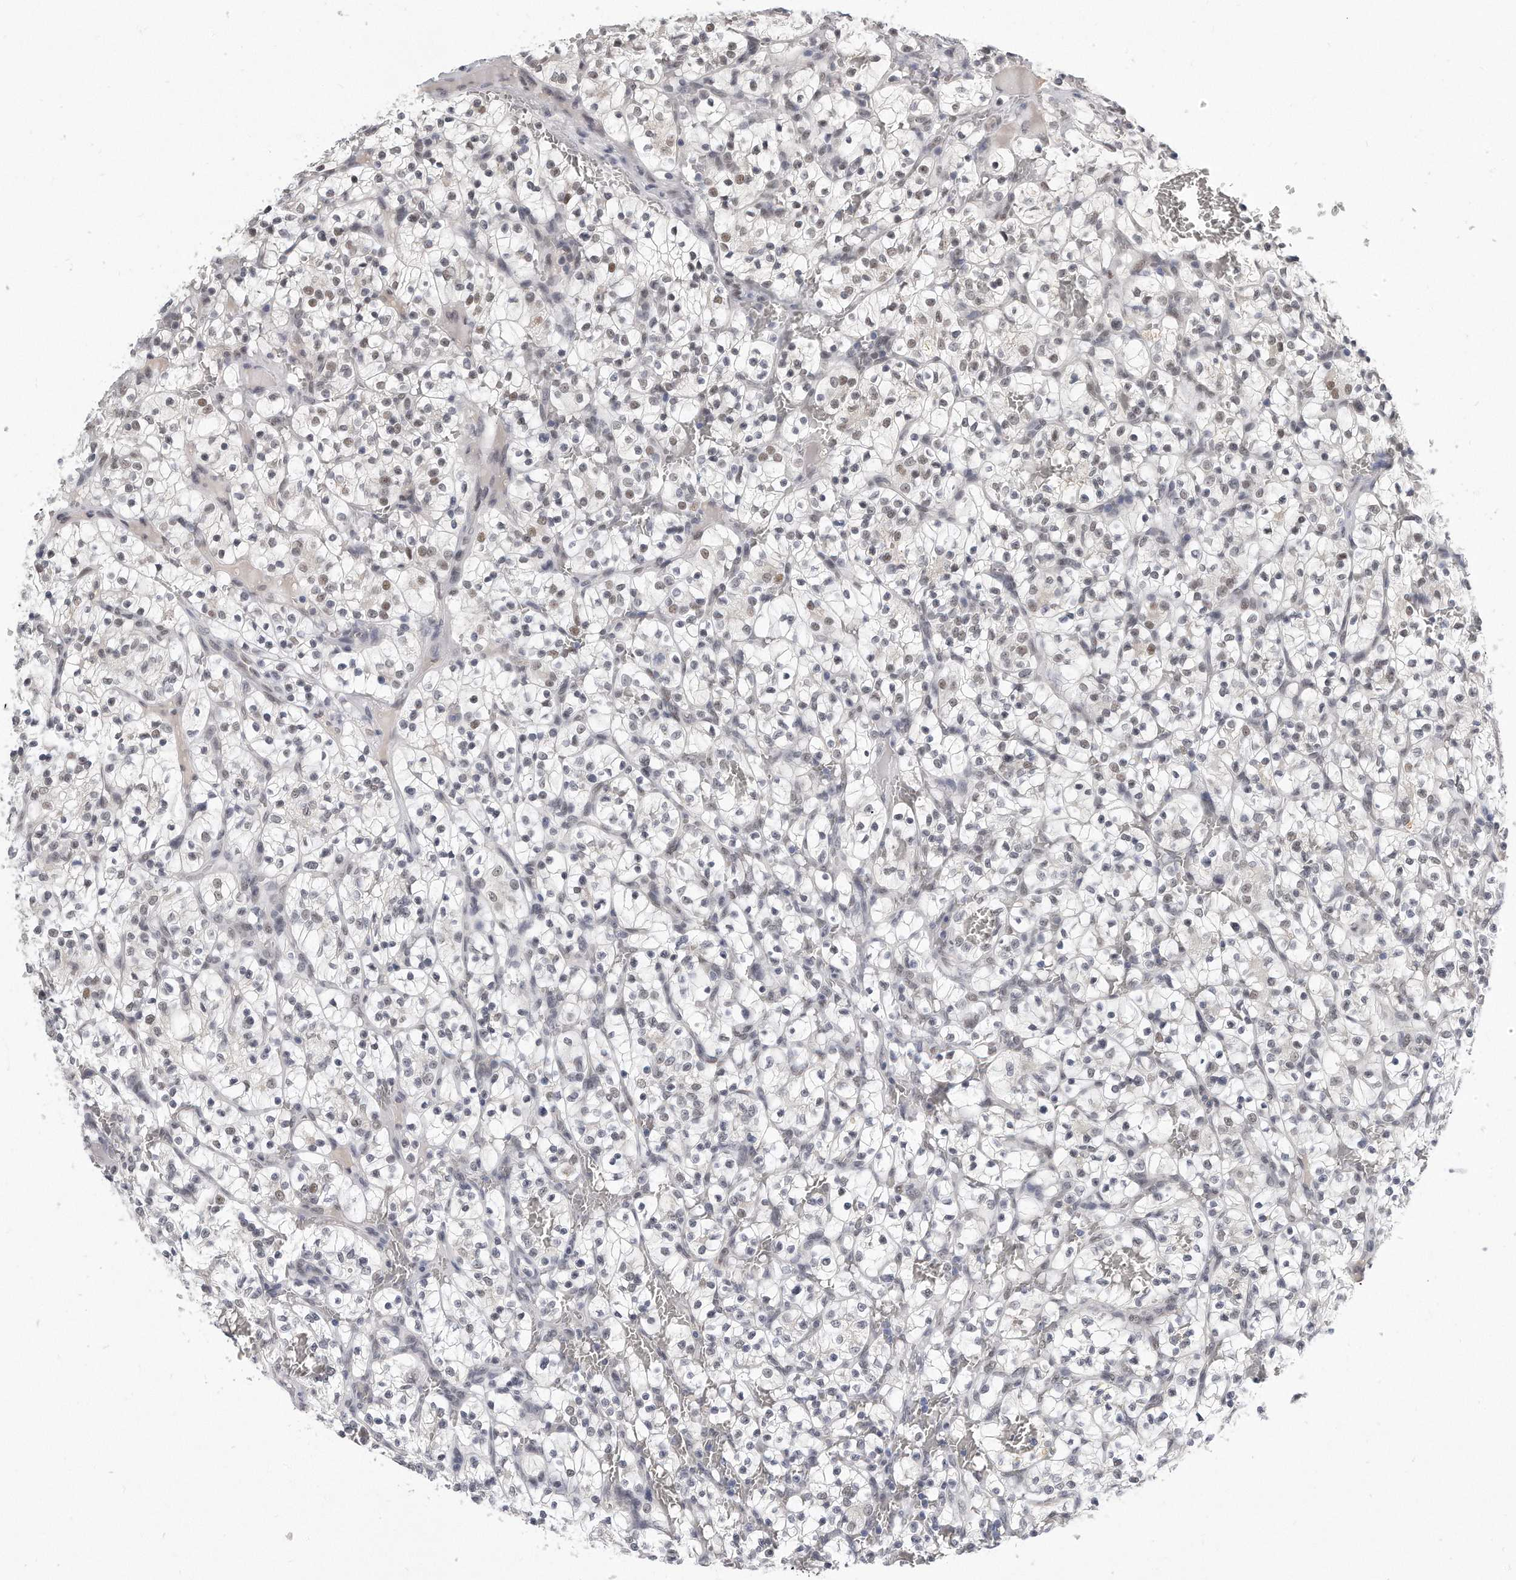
{"staining": {"intensity": "weak", "quantity": "25%-75%", "location": "nuclear"}, "tissue": "renal cancer", "cell_type": "Tumor cells", "image_type": "cancer", "snomed": [{"axis": "morphology", "description": "Adenocarcinoma, NOS"}, {"axis": "topography", "description": "Kidney"}], "caption": "Immunohistochemical staining of renal cancer reveals weak nuclear protein positivity in approximately 25%-75% of tumor cells.", "gene": "CTBP2", "patient": {"sex": "female", "age": 57}}